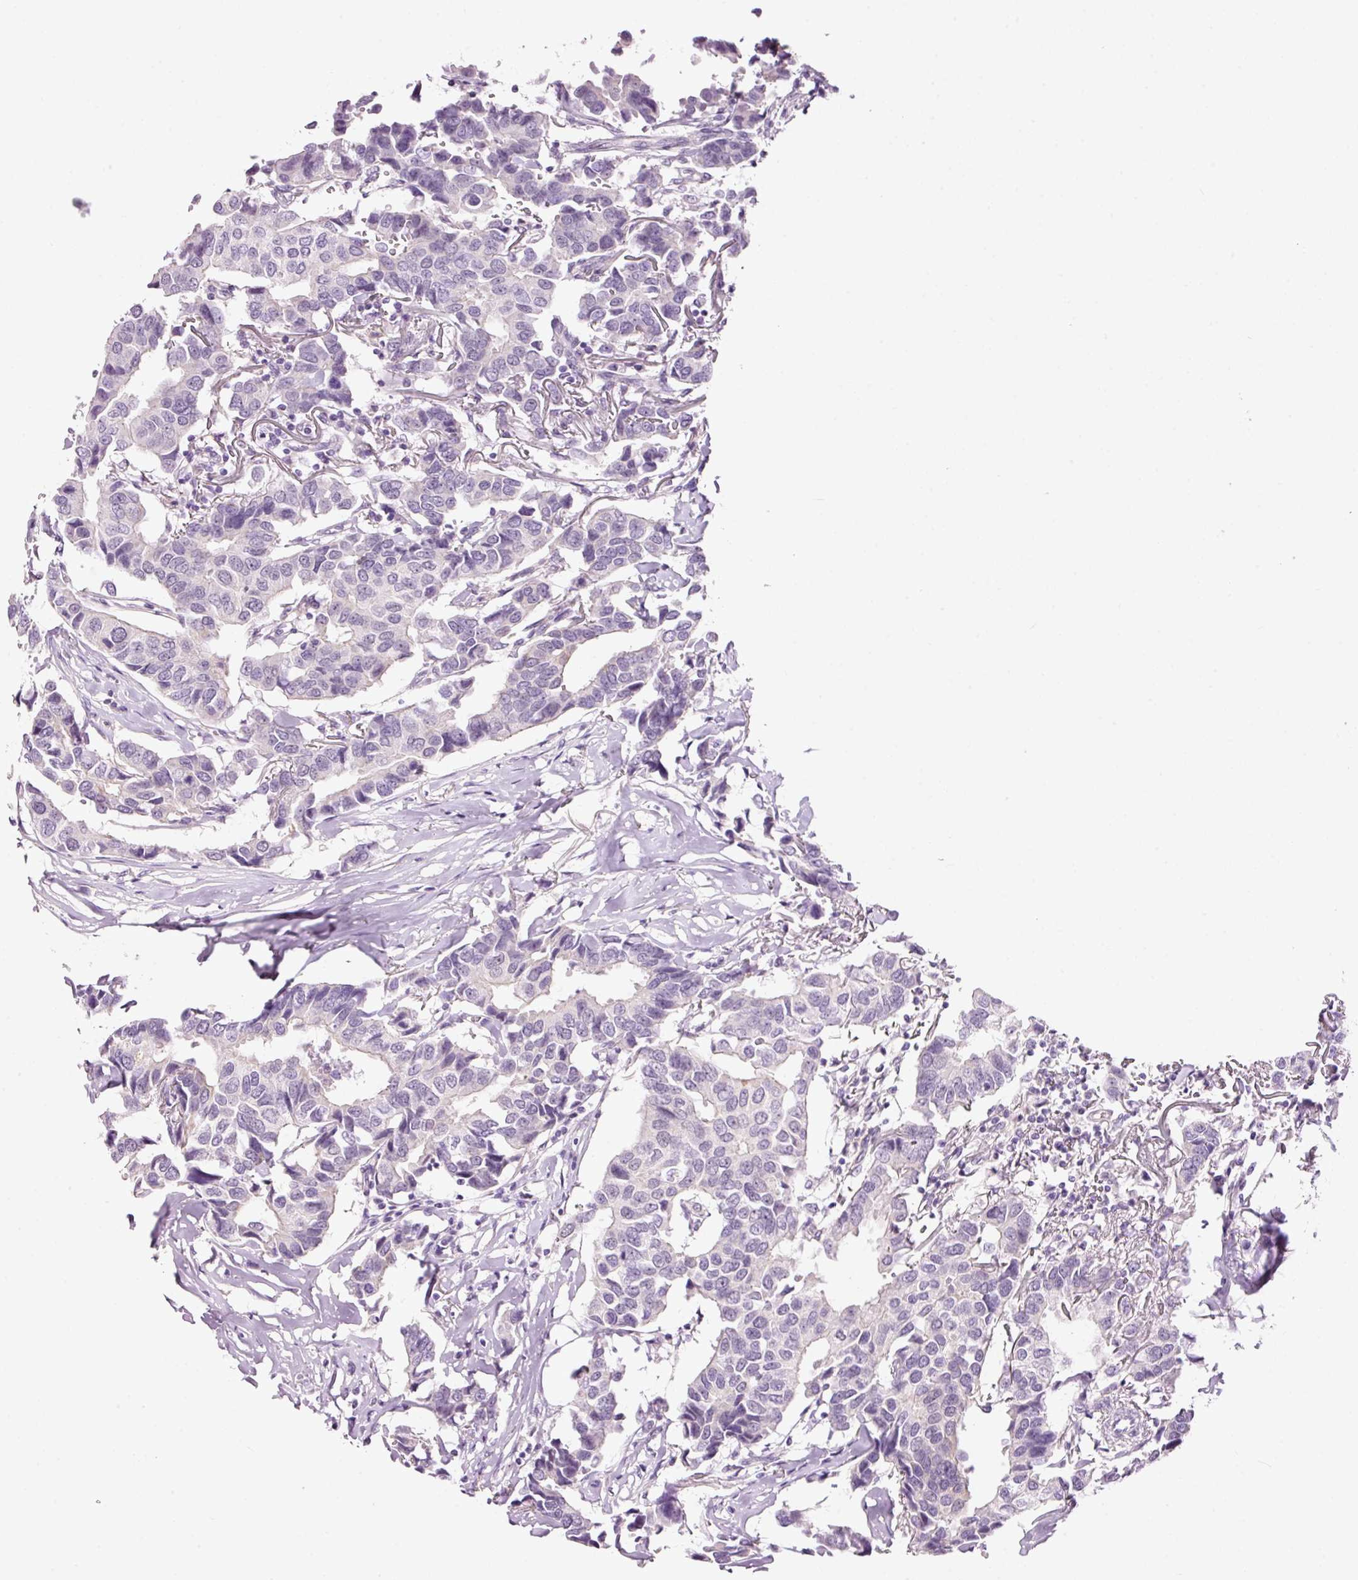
{"staining": {"intensity": "negative", "quantity": "none", "location": "none"}, "tissue": "breast cancer", "cell_type": "Tumor cells", "image_type": "cancer", "snomed": [{"axis": "morphology", "description": "Duct carcinoma"}, {"axis": "topography", "description": "Breast"}], "caption": "The immunohistochemistry micrograph has no significant expression in tumor cells of breast cancer (intraductal carcinoma) tissue.", "gene": "GCG", "patient": {"sex": "female", "age": 80}}